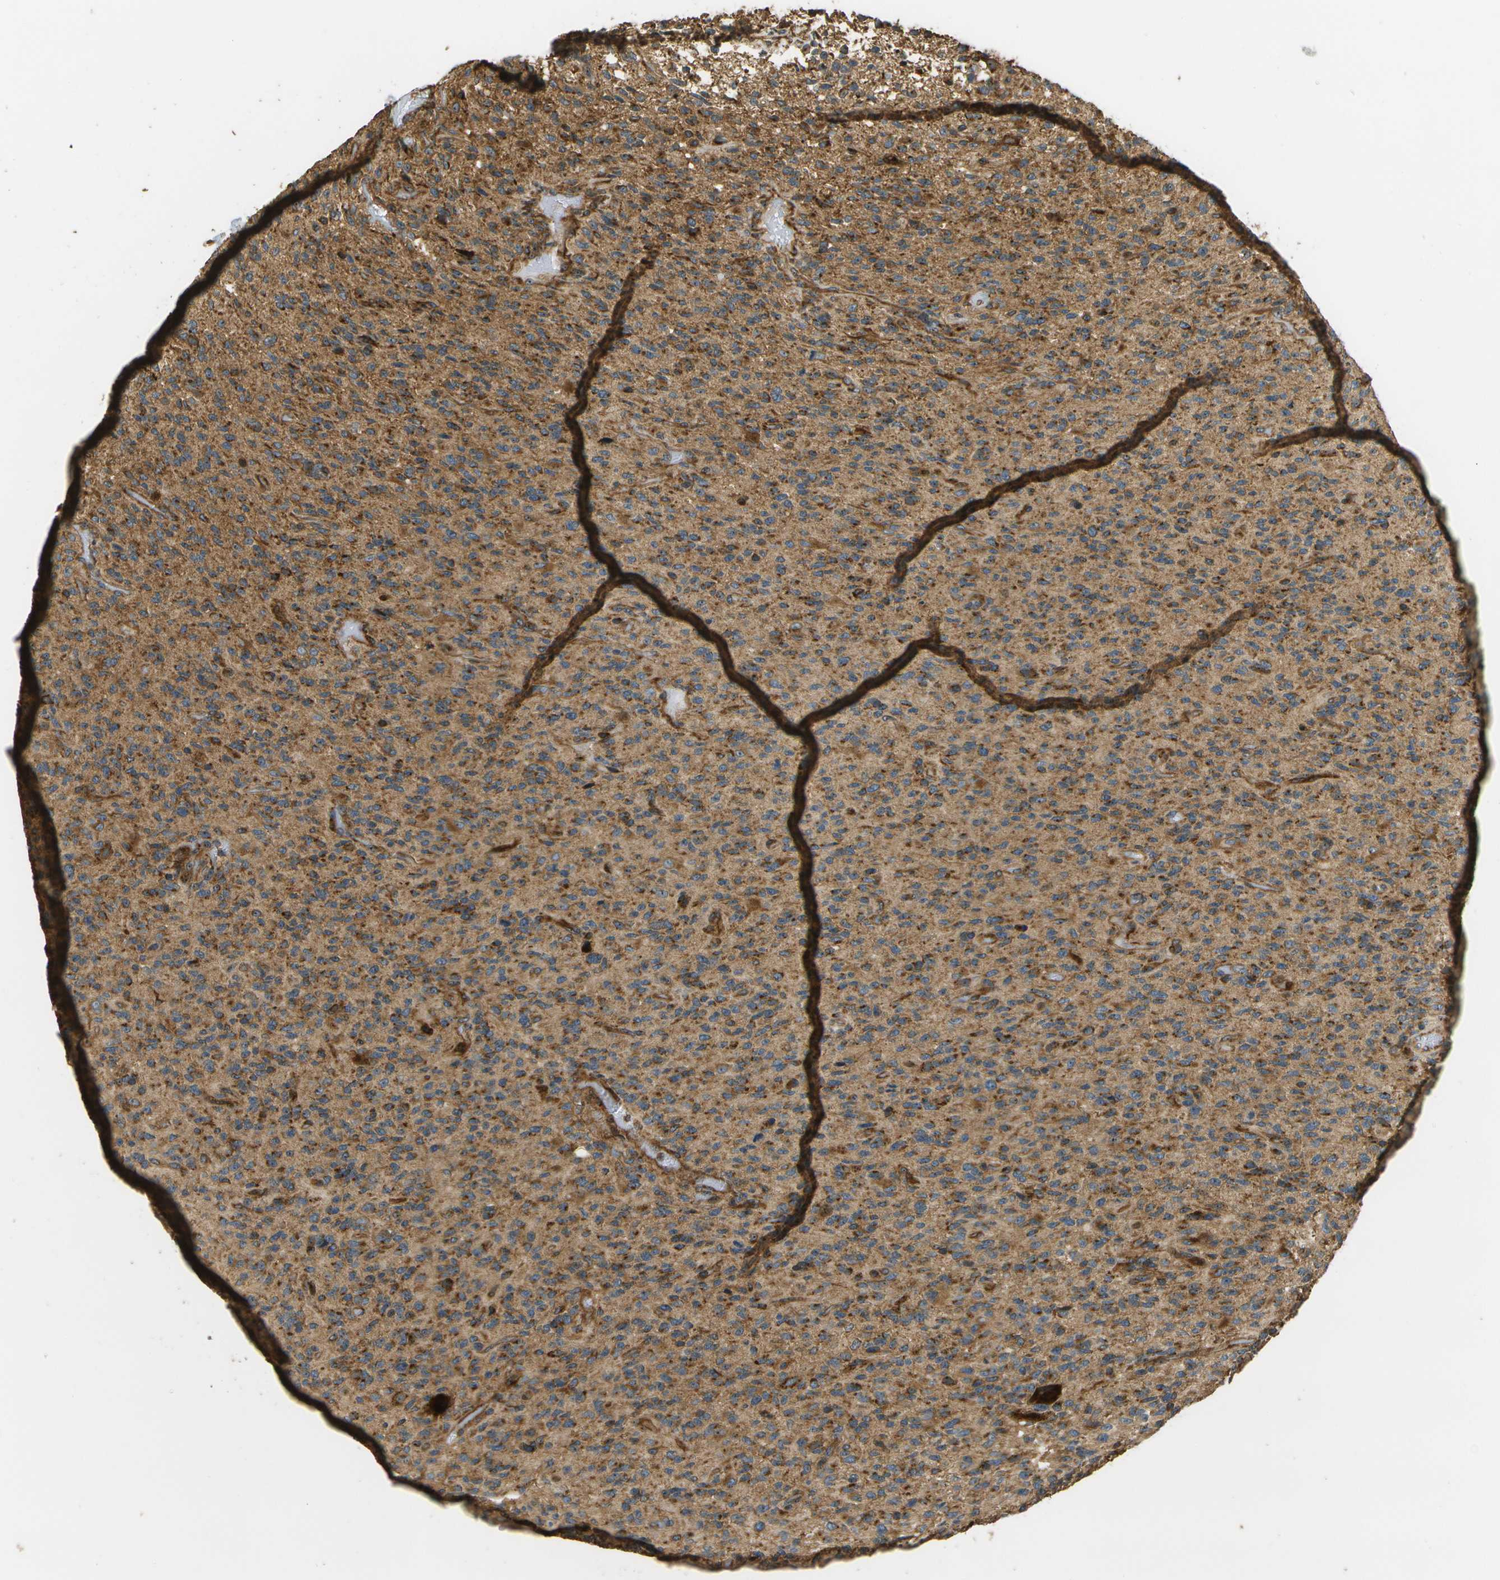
{"staining": {"intensity": "moderate", "quantity": ">75%", "location": "cytoplasmic/membranous"}, "tissue": "glioma", "cell_type": "Tumor cells", "image_type": "cancer", "snomed": [{"axis": "morphology", "description": "Glioma, malignant, High grade"}, {"axis": "topography", "description": "Brain"}], "caption": "Brown immunohistochemical staining in glioma demonstrates moderate cytoplasmic/membranous expression in about >75% of tumor cells.", "gene": "LRP12", "patient": {"sex": "male", "age": 71}}